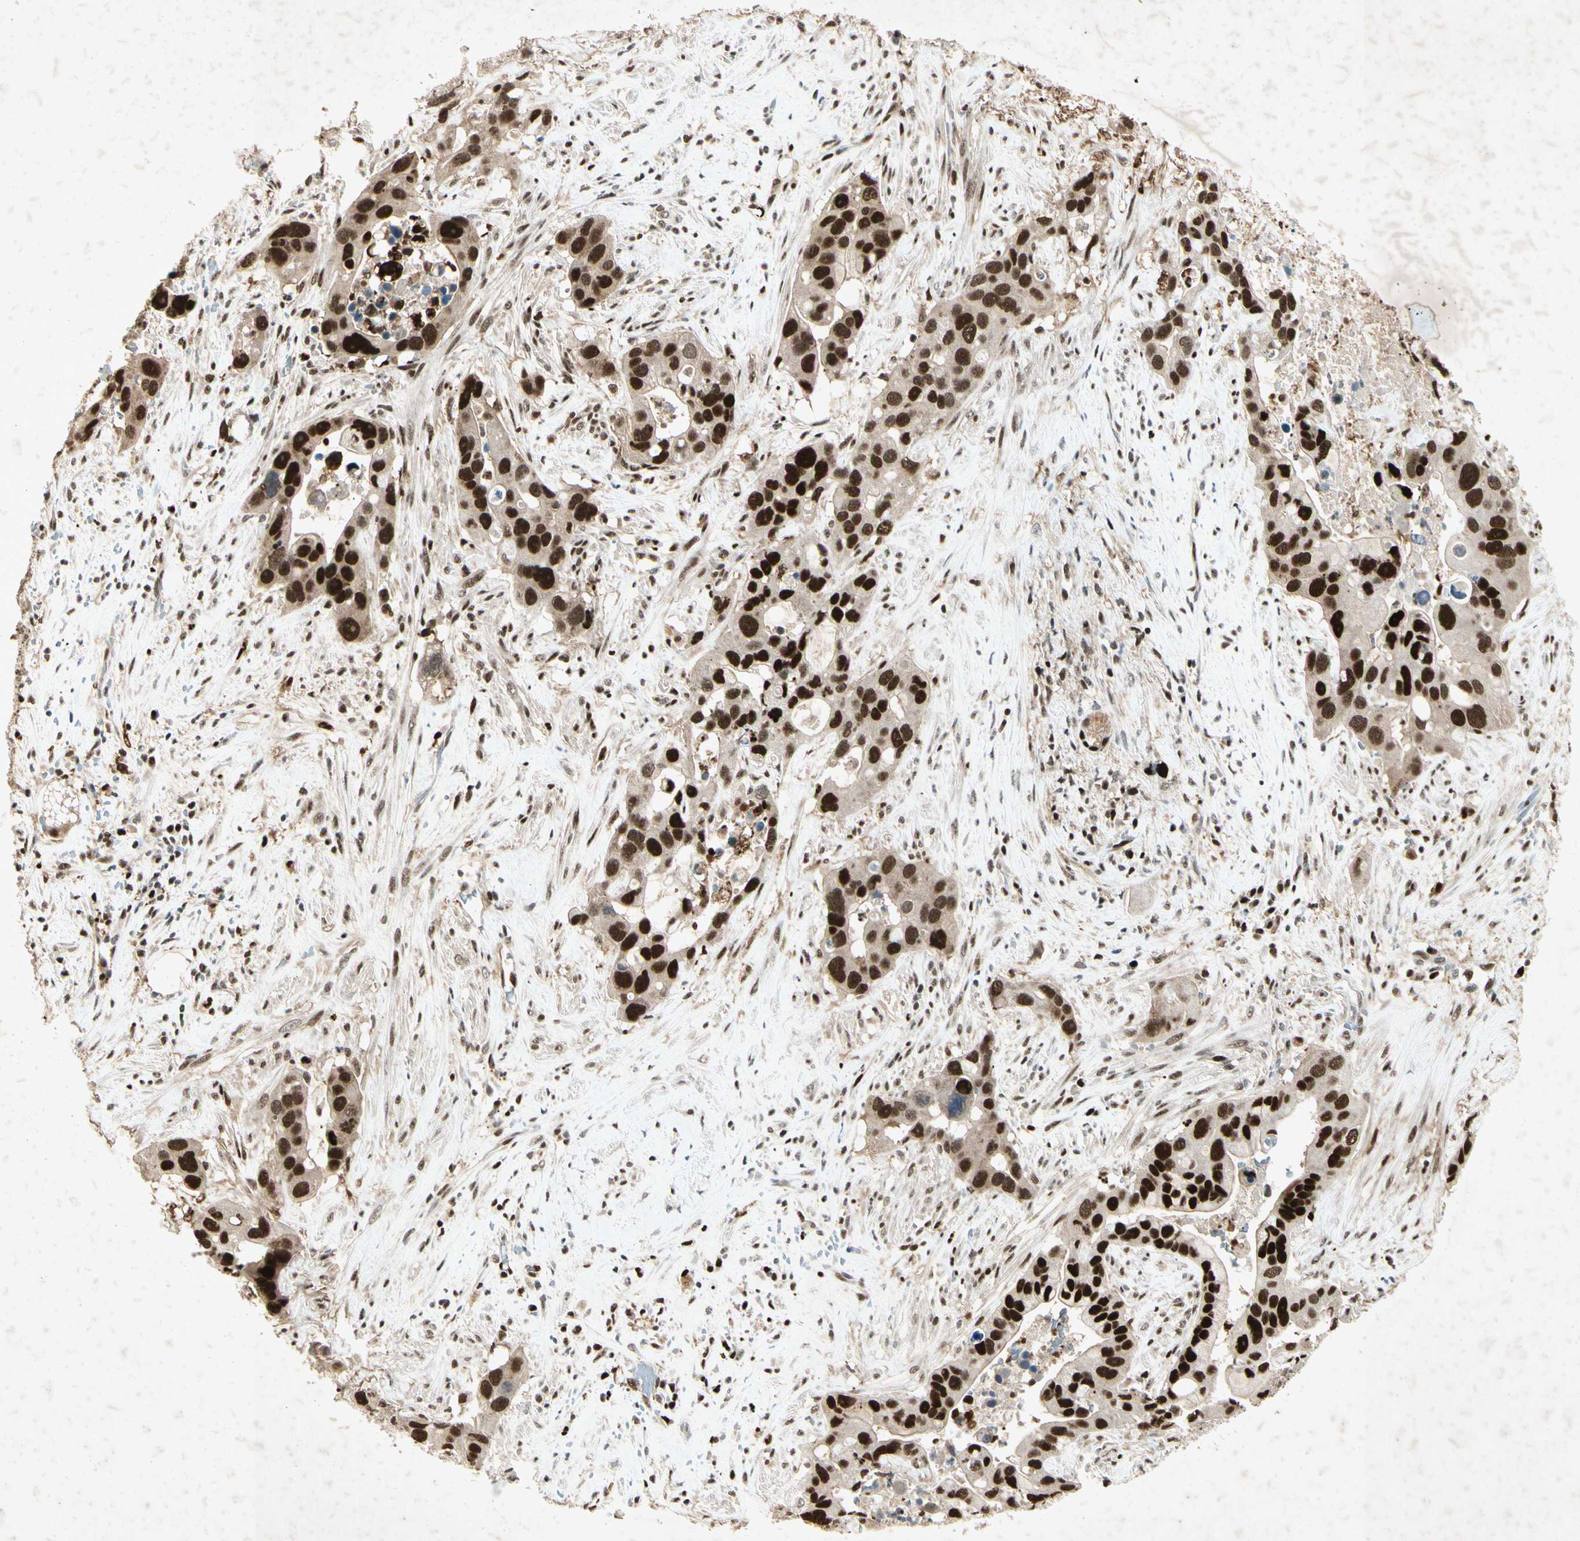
{"staining": {"intensity": "strong", "quantity": ">75%", "location": "nuclear"}, "tissue": "liver cancer", "cell_type": "Tumor cells", "image_type": "cancer", "snomed": [{"axis": "morphology", "description": "Cholangiocarcinoma"}, {"axis": "topography", "description": "Liver"}], "caption": "Liver cancer stained with DAB IHC reveals high levels of strong nuclear positivity in about >75% of tumor cells. The protein of interest is stained brown, and the nuclei are stained in blue (DAB (3,3'-diaminobenzidine) IHC with brightfield microscopy, high magnification).", "gene": "RNF43", "patient": {"sex": "female", "age": 65}}